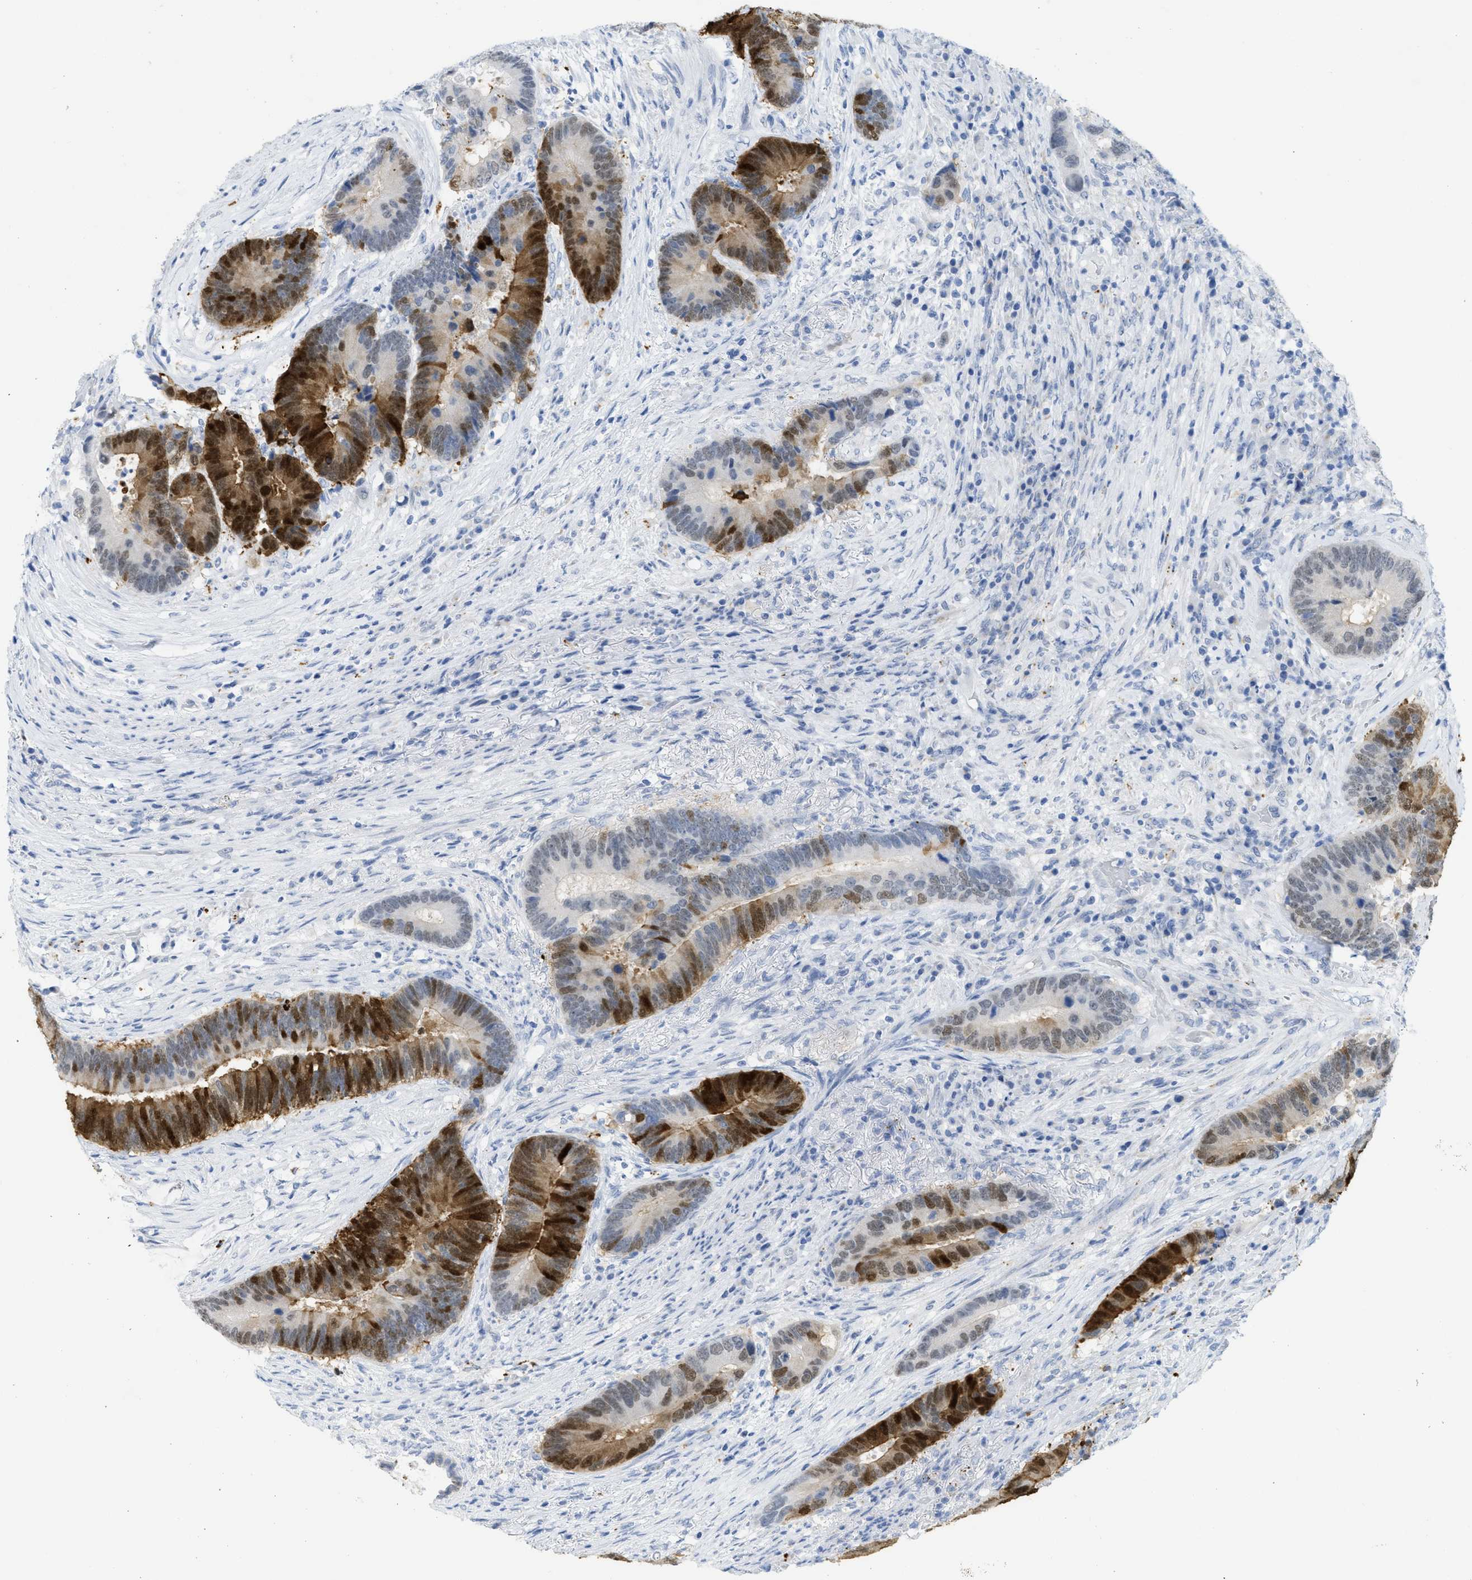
{"staining": {"intensity": "strong", "quantity": "25%-75%", "location": "cytoplasmic/membranous,nuclear"}, "tissue": "colorectal cancer", "cell_type": "Tumor cells", "image_type": "cancer", "snomed": [{"axis": "morphology", "description": "Adenocarcinoma, NOS"}, {"axis": "topography", "description": "Rectum"}], "caption": "Brown immunohistochemical staining in adenocarcinoma (colorectal) shows strong cytoplasmic/membranous and nuclear expression in about 25%-75% of tumor cells.", "gene": "WDR4", "patient": {"sex": "female", "age": 89}}